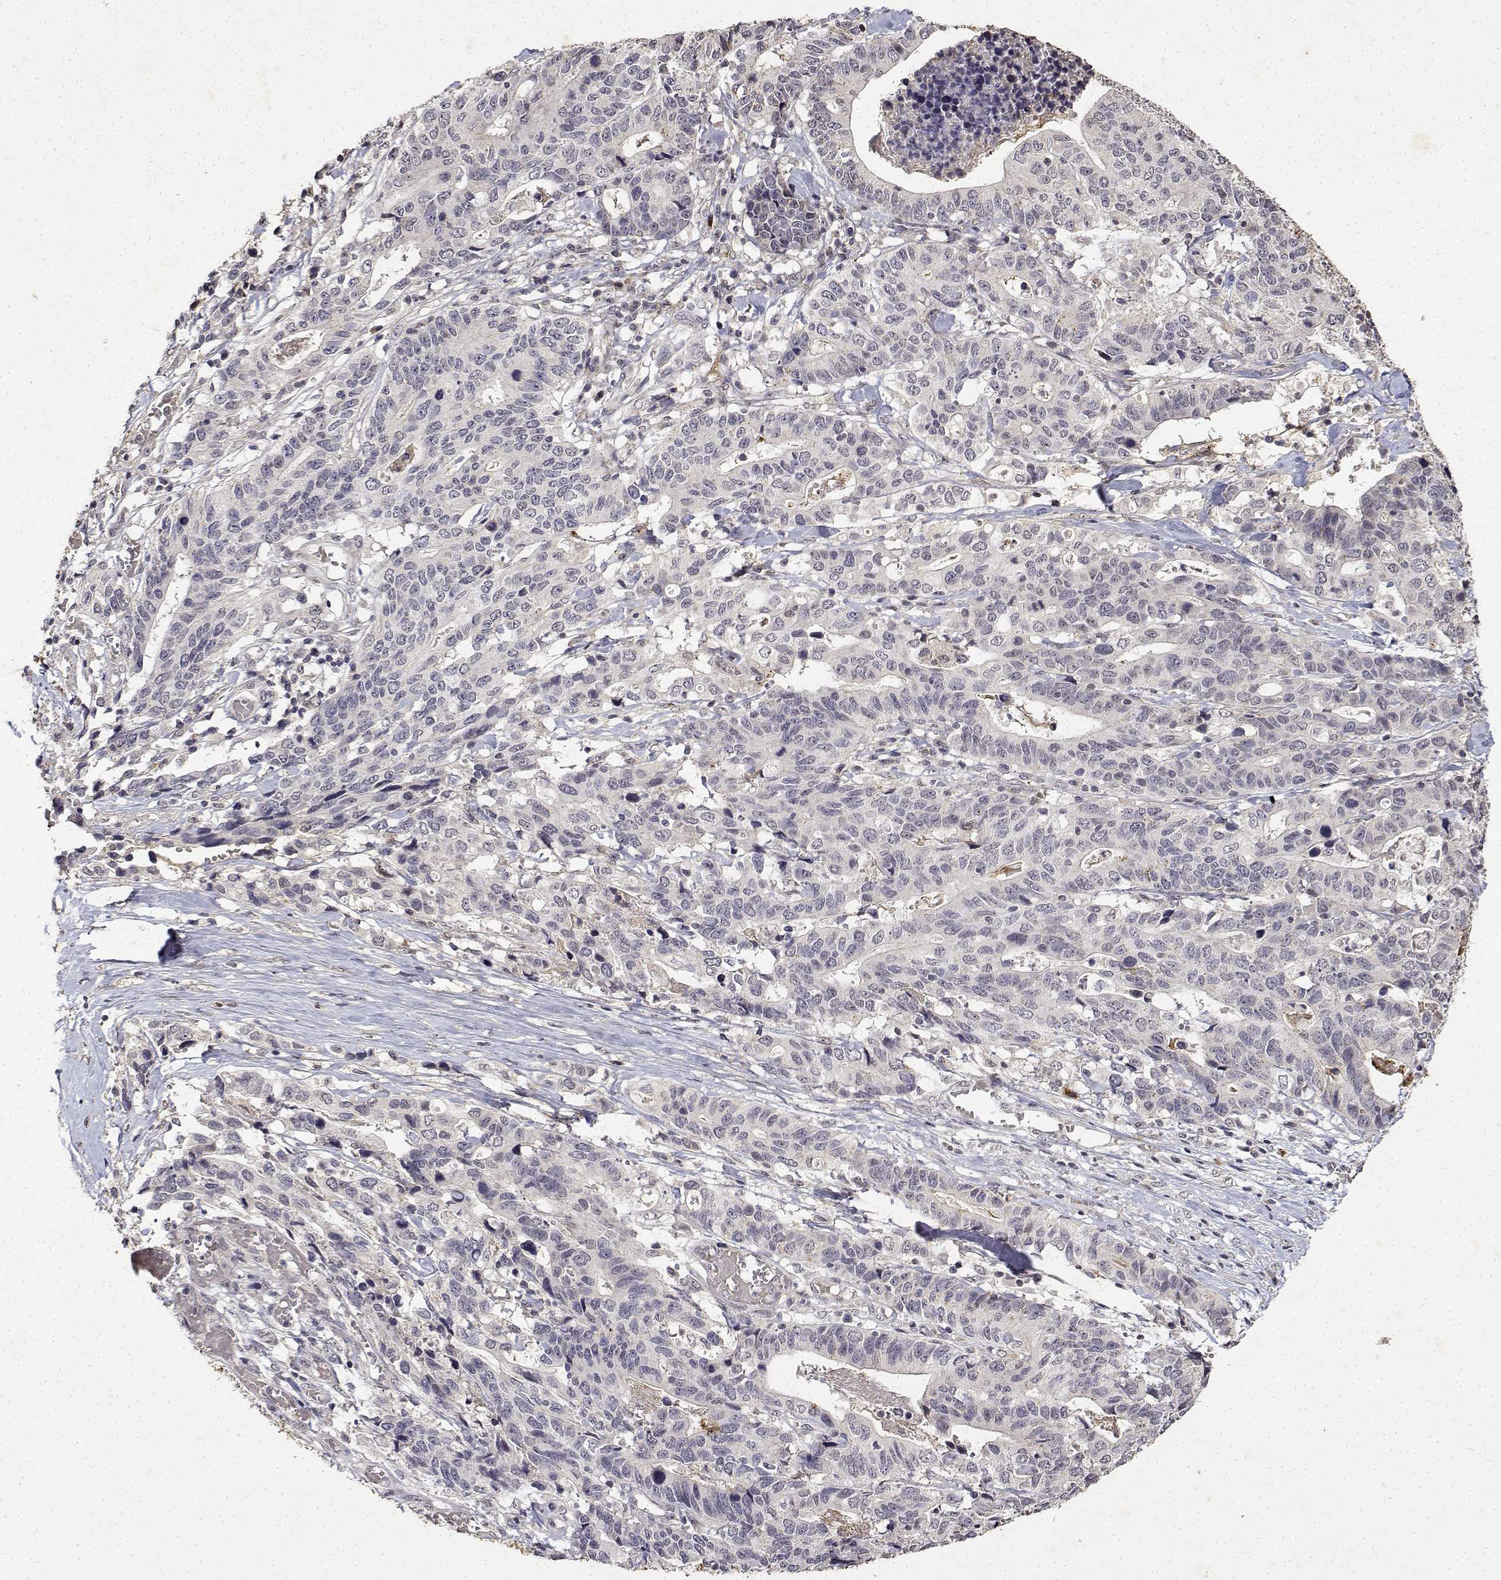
{"staining": {"intensity": "negative", "quantity": "none", "location": "none"}, "tissue": "stomach cancer", "cell_type": "Tumor cells", "image_type": "cancer", "snomed": [{"axis": "morphology", "description": "Adenocarcinoma, NOS"}, {"axis": "topography", "description": "Stomach, upper"}], "caption": "Immunohistochemical staining of human adenocarcinoma (stomach) displays no significant staining in tumor cells.", "gene": "BDNF", "patient": {"sex": "female", "age": 67}}